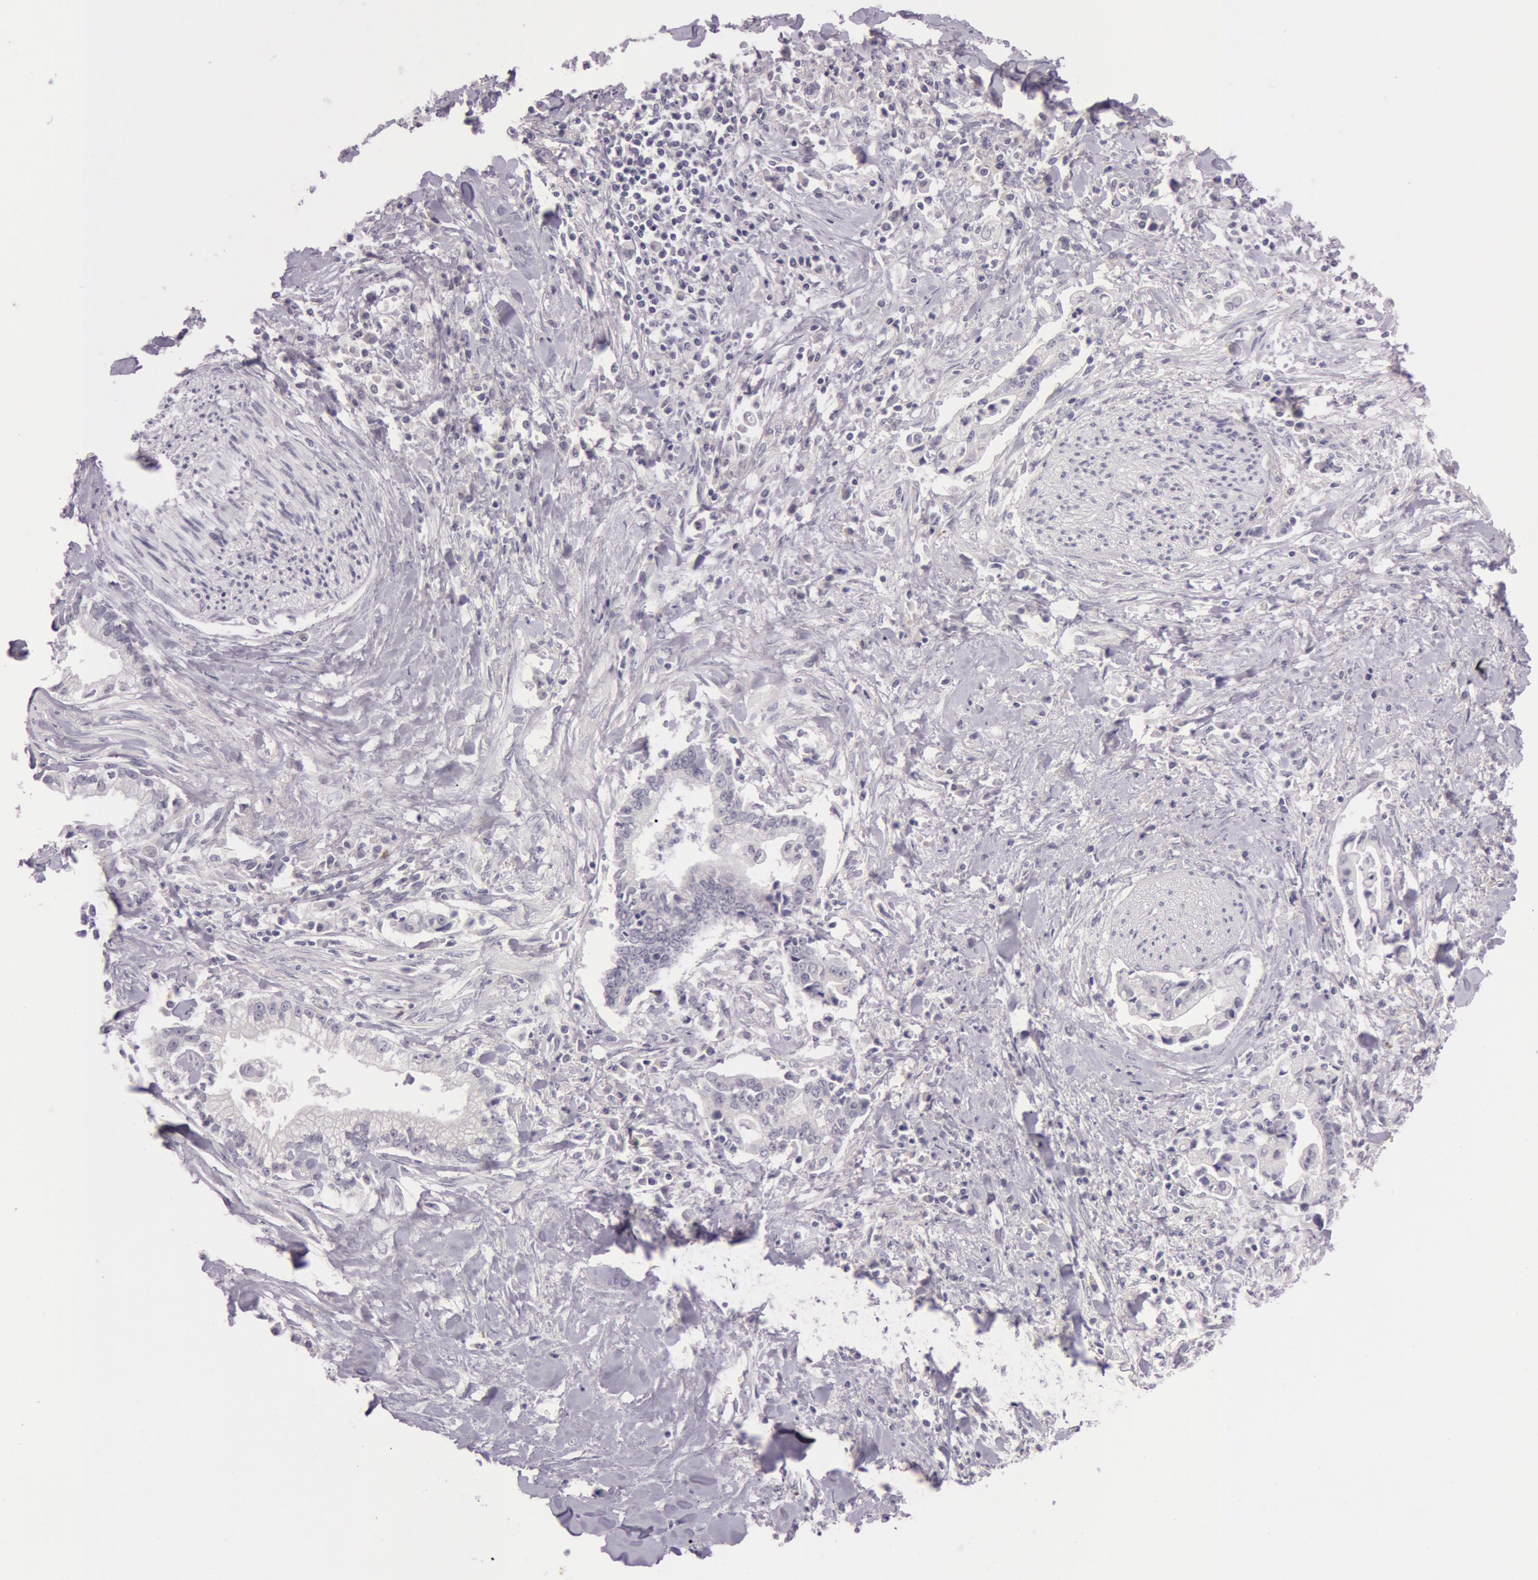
{"staining": {"intensity": "negative", "quantity": "none", "location": "none"}, "tissue": "liver cancer", "cell_type": "Tumor cells", "image_type": "cancer", "snomed": [{"axis": "morphology", "description": "Cholangiocarcinoma"}, {"axis": "topography", "description": "Liver"}], "caption": "The photomicrograph displays no significant staining in tumor cells of cholangiocarcinoma (liver).", "gene": "RBMY1F", "patient": {"sex": "male", "age": 57}}